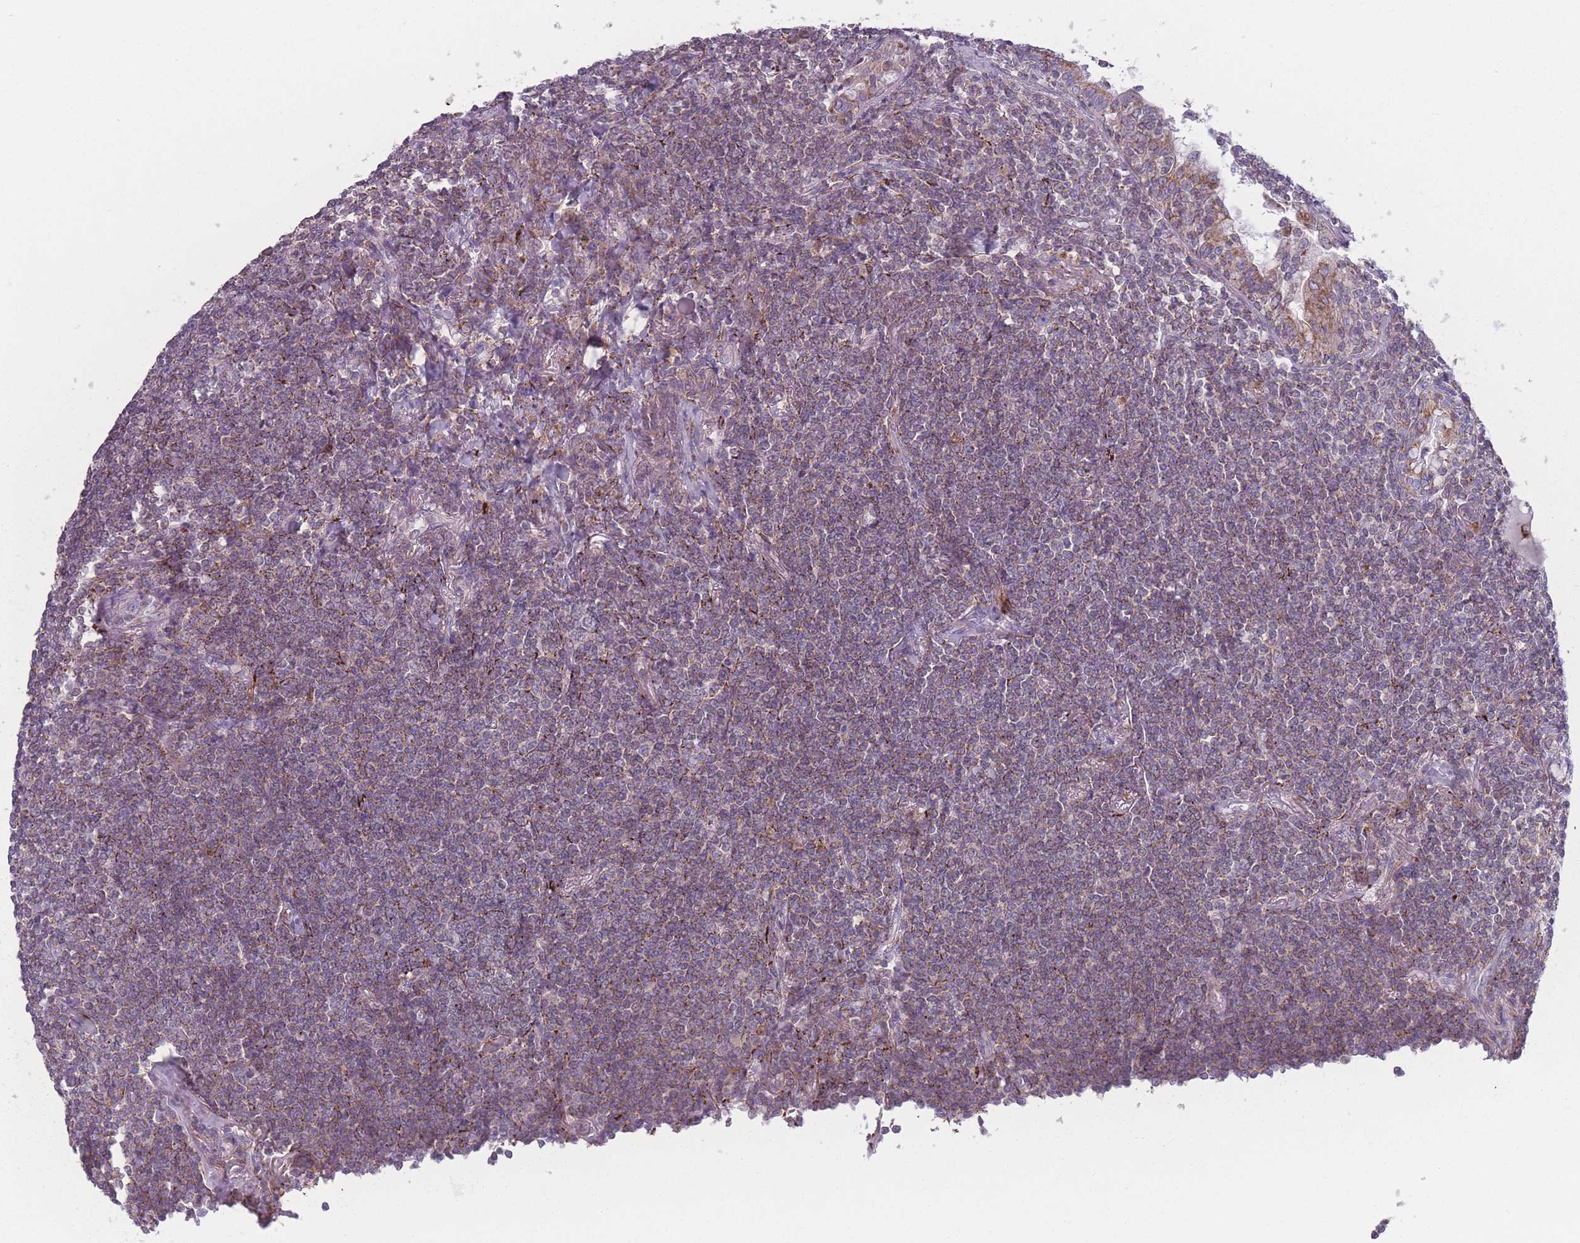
{"staining": {"intensity": "moderate", "quantity": "25%-75%", "location": "cytoplasmic/membranous"}, "tissue": "lymphoma", "cell_type": "Tumor cells", "image_type": "cancer", "snomed": [{"axis": "morphology", "description": "Malignant lymphoma, non-Hodgkin's type, Low grade"}, {"axis": "topography", "description": "Lung"}], "caption": "Immunohistochemical staining of low-grade malignant lymphoma, non-Hodgkin's type demonstrates moderate cytoplasmic/membranous protein staining in about 25%-75% of tumor cells. The staining is performed using DAB brown chromogen to label protein expression. The nuclei are counter-stained blue using hematoxylin.", "gene": "PEX11B", "patient": {"sex": "female", "age": 71}}